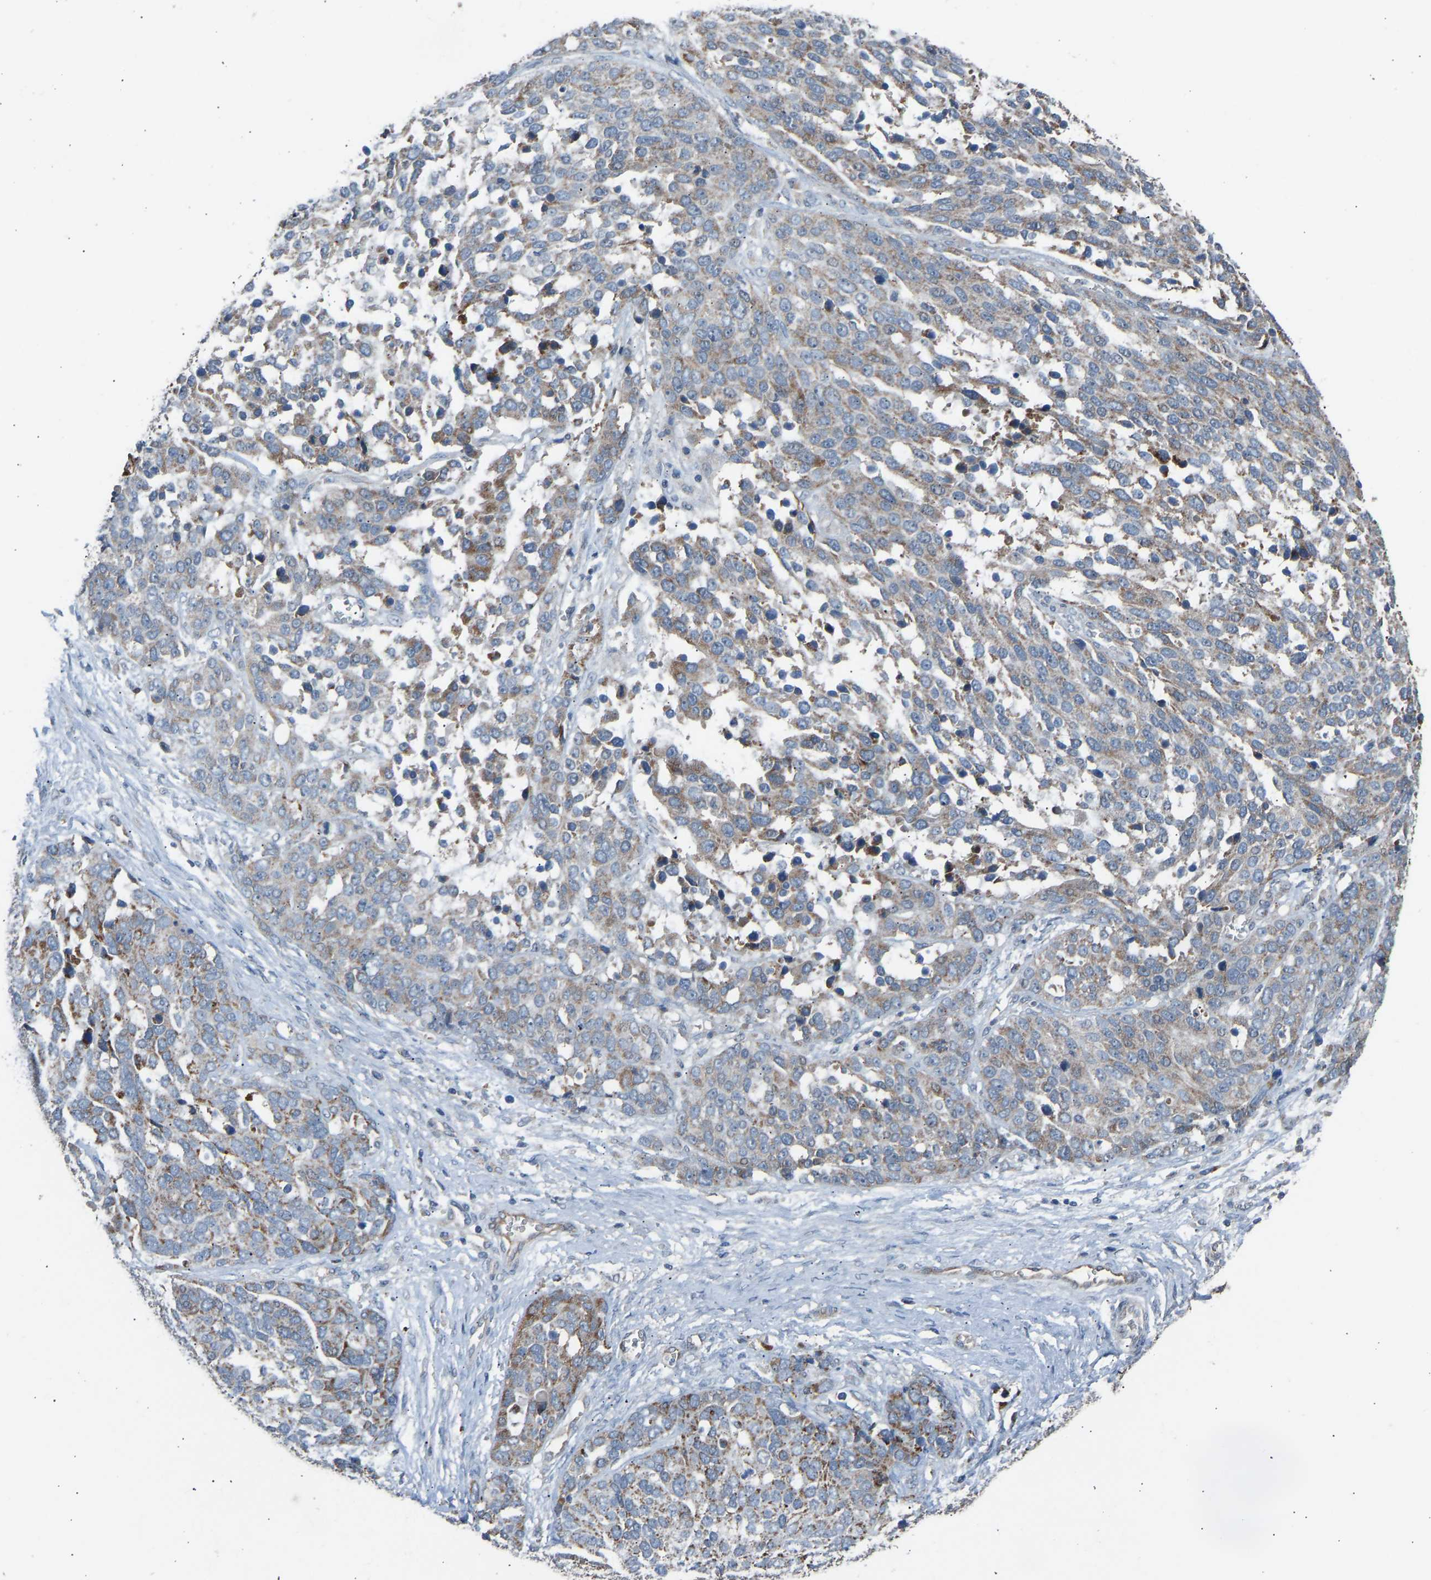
{"staining": {"intensity": "moderate", "quantity": ">75%", "location": "cytoplasmic/membranous"}, "tissue": "ovarian cancer", "cell_type": "Tumor cells", "image_type": "cancer", "snomed": [{"axis": "morphology", "description": "Cystadenocarcinoma, serous, NOS"}, {"axis": "topography", "description": "Ovary"}], "caption": "Immunohistochemistry (IHC) histopathology image of neoplastic tissue: human ovarian cancer (serous cystadenocarcinoma) stained using IHC displays medium levels of moderate protein expression localized specifically in the cytoplasmic/membranous of tumor cells, appearing as a cytoplasmic/membranous brown color.", "gene": "TGFBR3", "patient": {"sex": "female", "age": 44}}